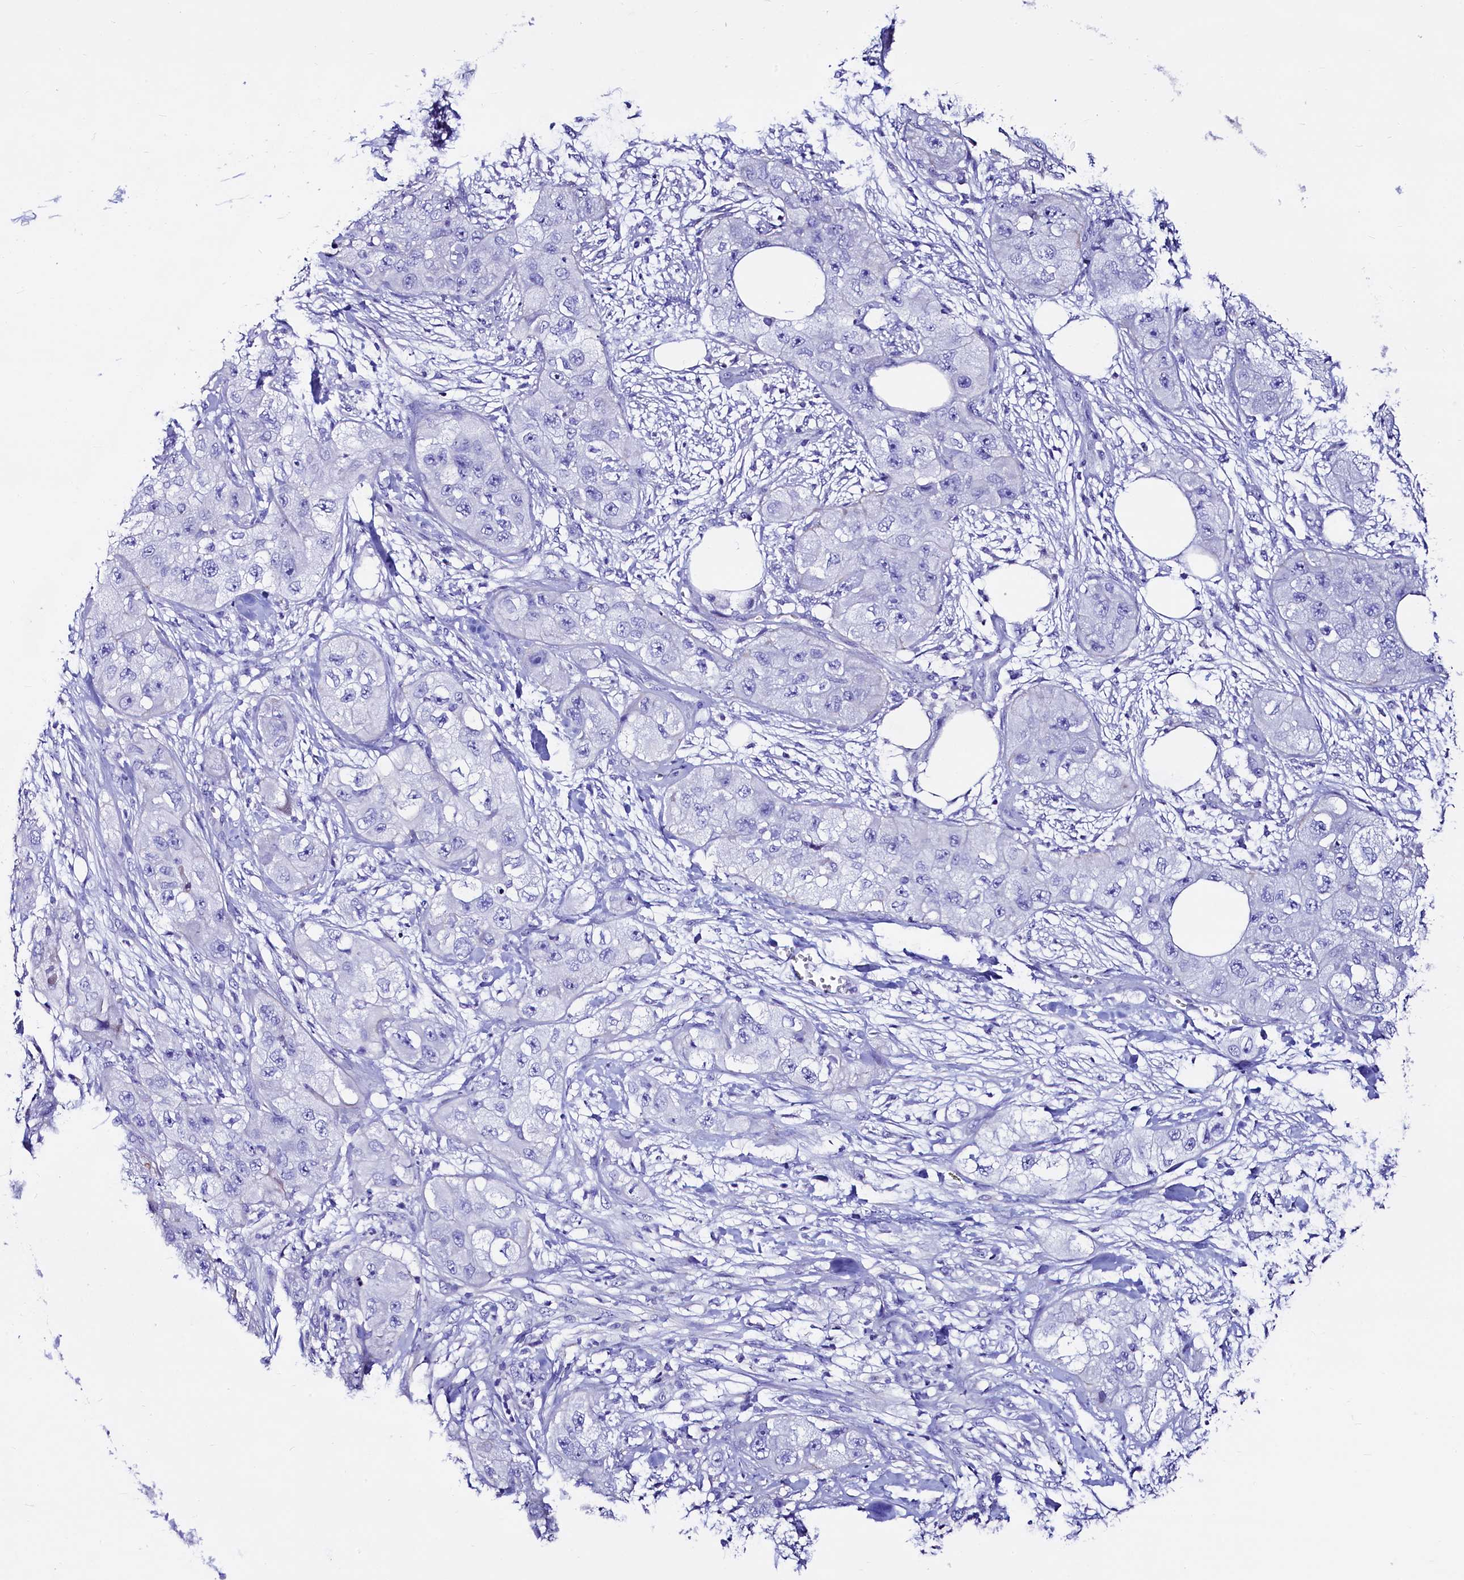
{"staining": {"intensity": "negative", "quantity": "none", "location": "none"}, "tissue": "skin cancer", "cell_type": "Tumor cells", "image_type": "cancer", "snomed": [{"axis": "morphology", "description": "Squamous cell carcinoma, NOS"}, {"axis": "topography", "description": "Skin"}, {"axis": "topography", "description": "Subcutis"}], "caption": "A micrograph of human skin squamous cell carcinoma is negative for staining in tumor cells.", "gene": "RBP3", "patient": {"sex": "male", "age": 73}}